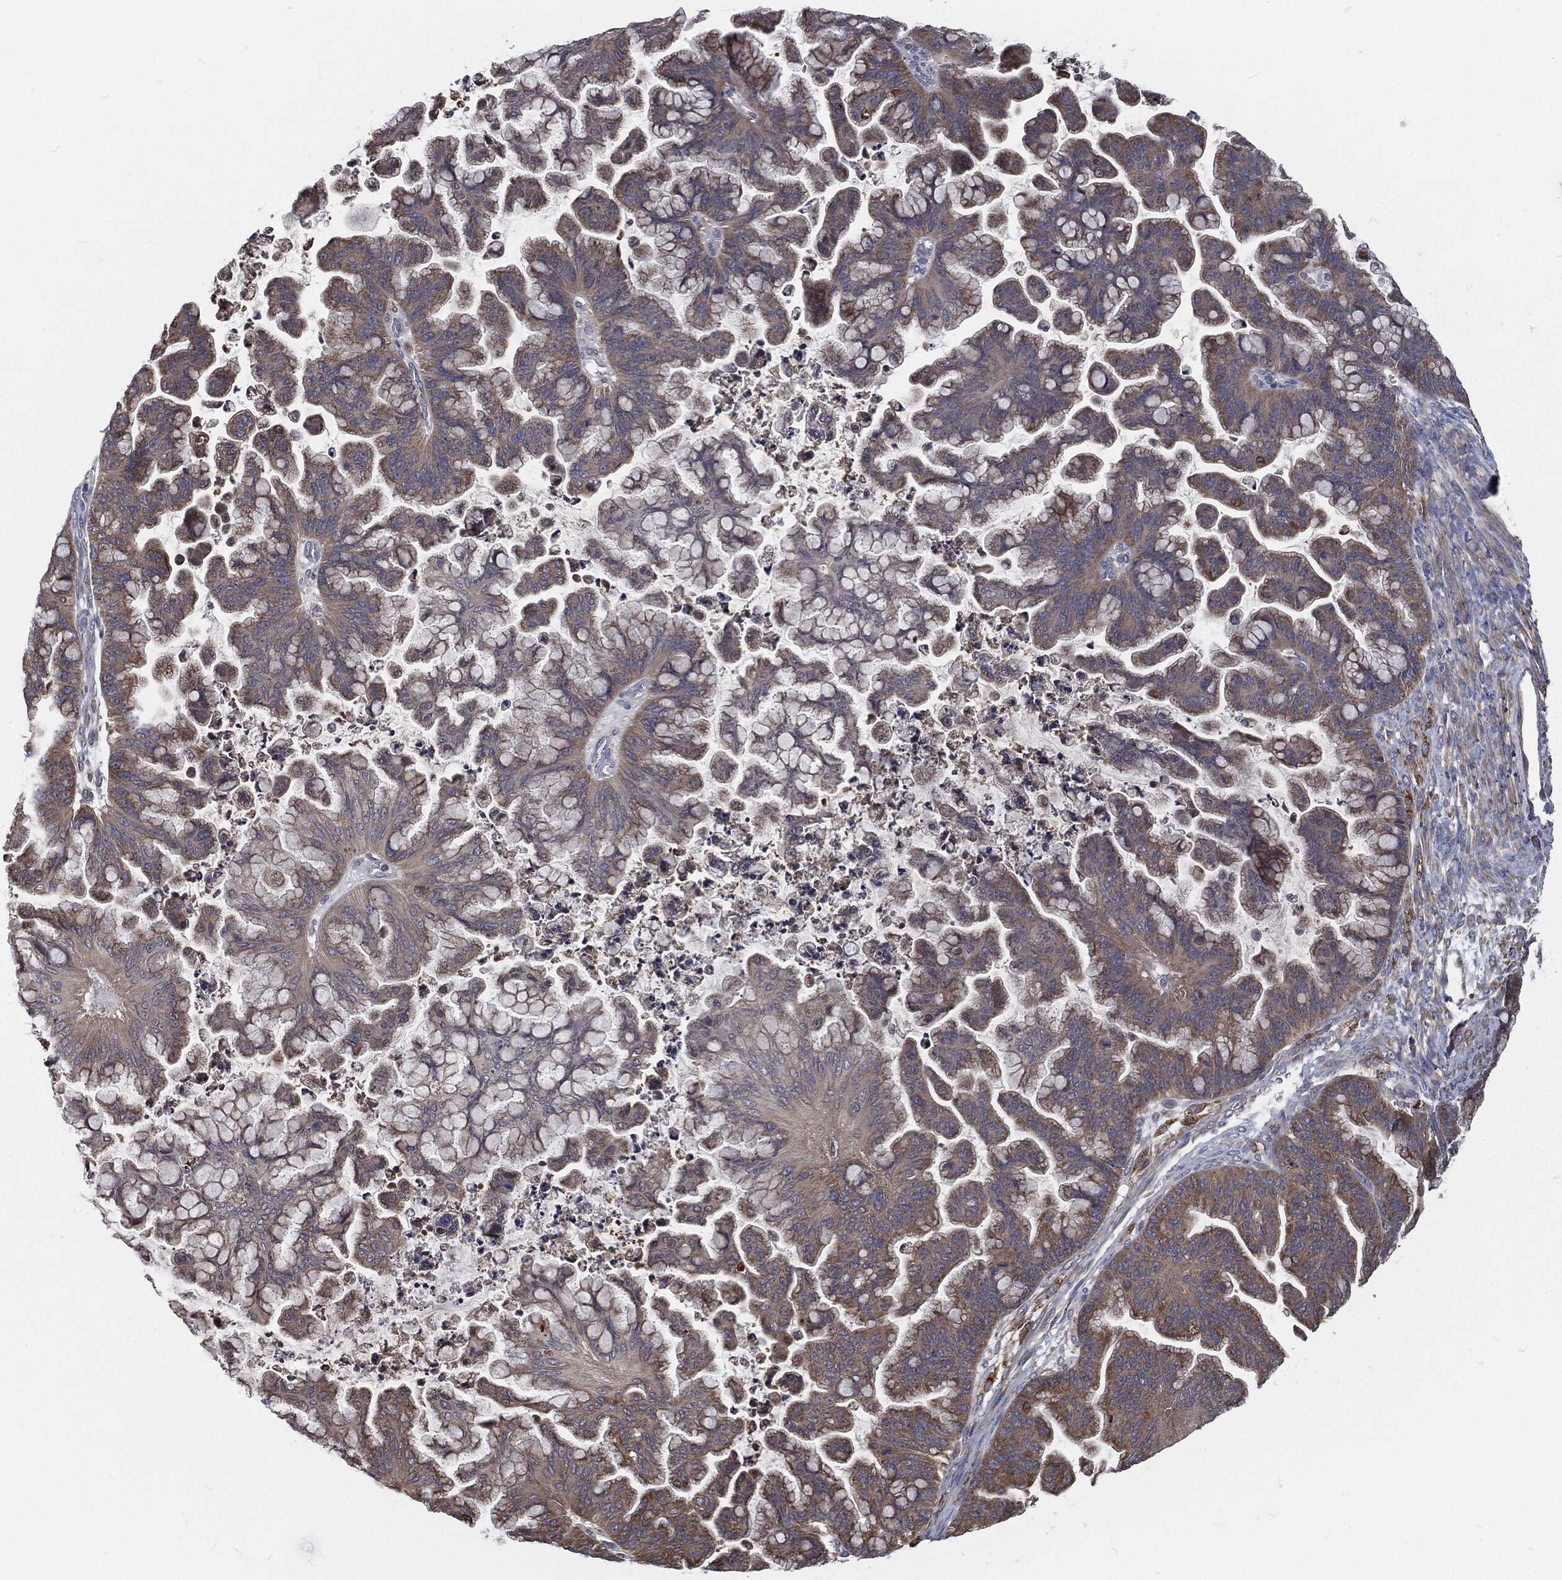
{"staining": {"intensity": "weak", "quantity": ">75%", "location": "cytoplasmic/membranous"}, "tissue": "ovarian cancer", "cell_type": "Tumor cells", "image_type": "cancer", "snomed": [{"axis": "morphology", "description": "Cystadenocarcinoma, mucinous, NOS"}, {"axis": "topography", "description": "Ovary"}], "caption": "Ovarian mucinous cystadenocarcinoma stained with a brown dye demonstrates weak cytoplasmic/membranous positive expression in about >75% of tumor cells.", "gene": "PRDX4", "patient": {"sex": "female", "age": 67}}